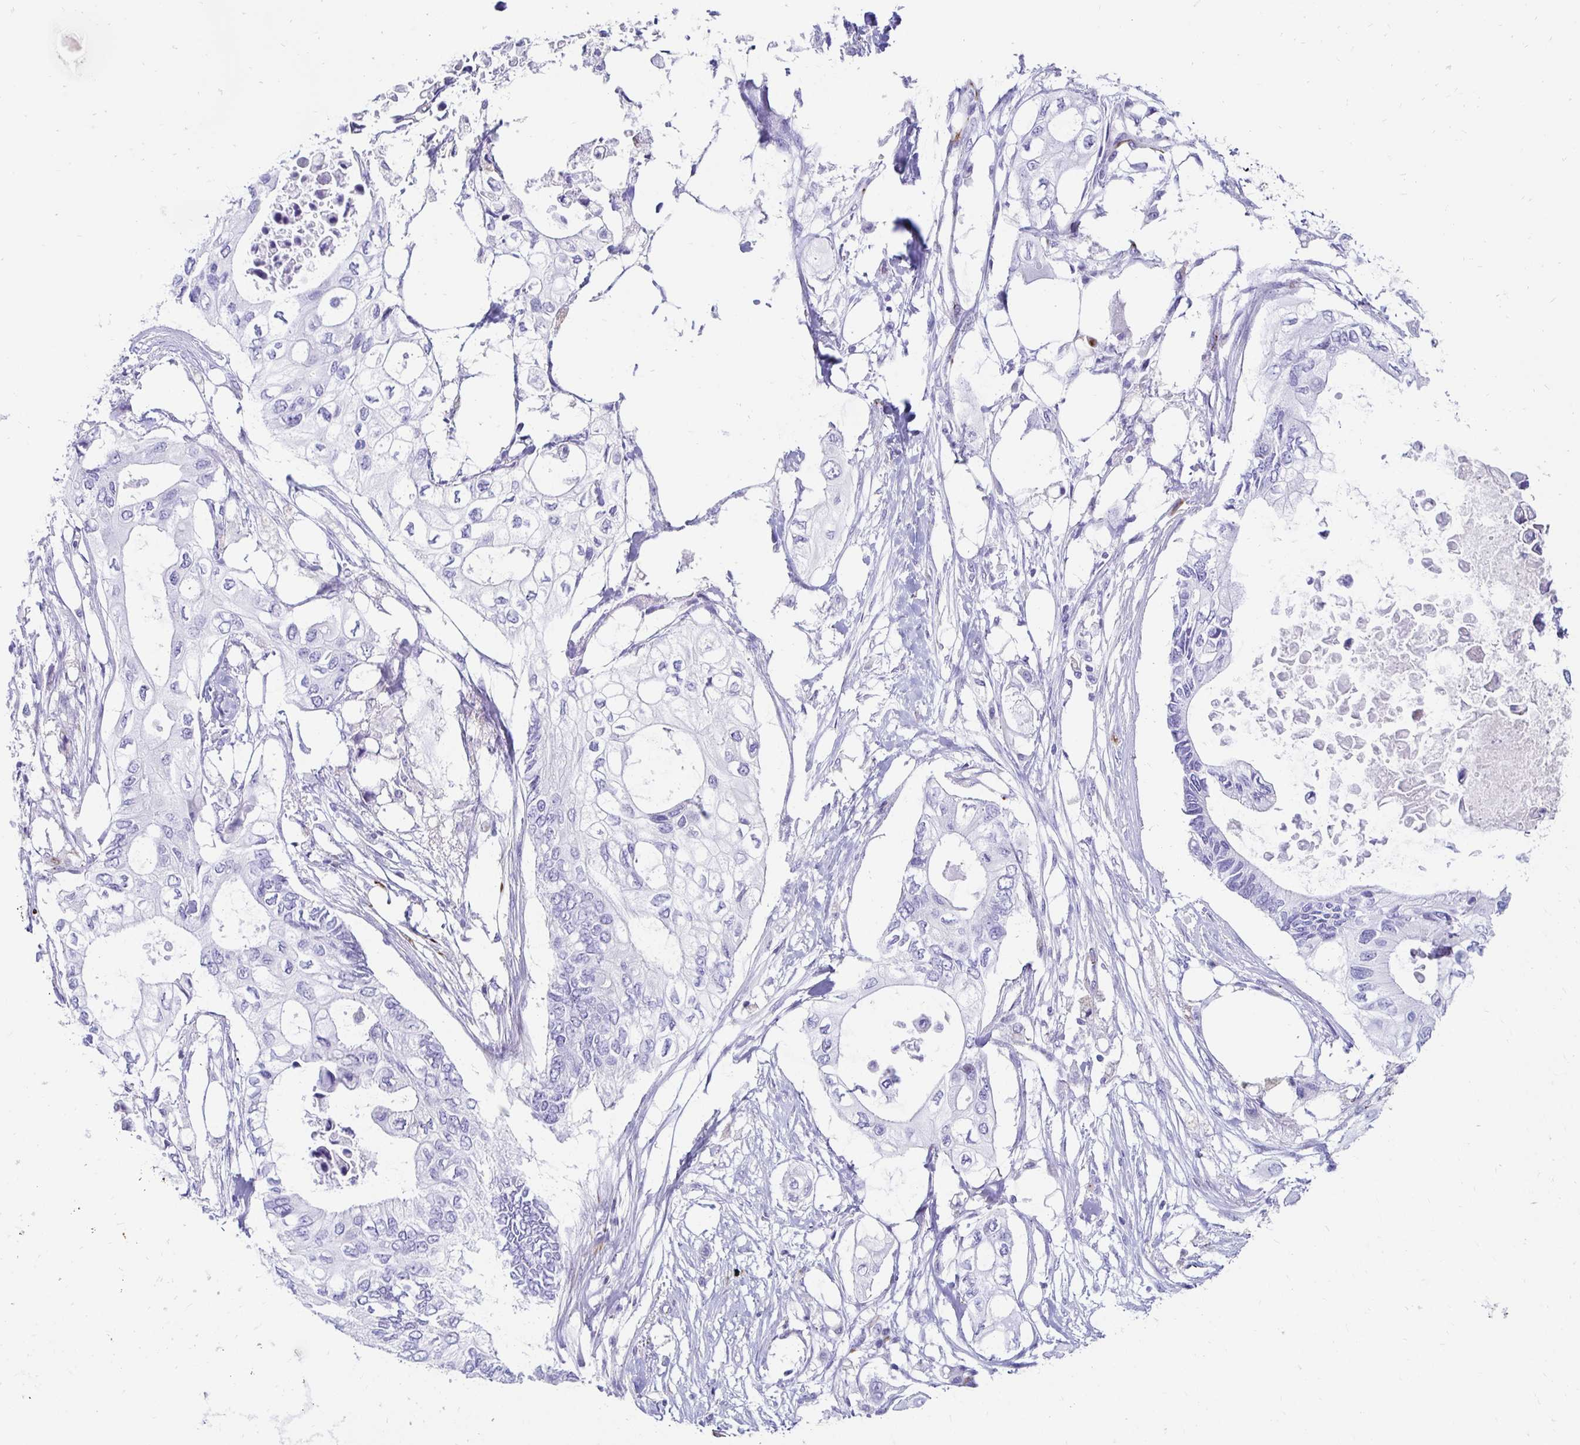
{"staining": {"intensity": "negative", "quantity": "none", "location": "none"}, "tissue": "pancreatic cancer", "cell_type": "Tumor cells", "image_type": "cancer", "snomed": [{"axis": "morphology", "description": "Adenocarcinoma, NOS"}, {"axis": "topography", "description": "Pancreas"}], "caption": "High power microscopy image of an IHC micrograph of pancreatic cancer, revealing no significant expression in tumor cells.", "gene": "TMEM54", "patient": {"sex": "female", "age": 63}}